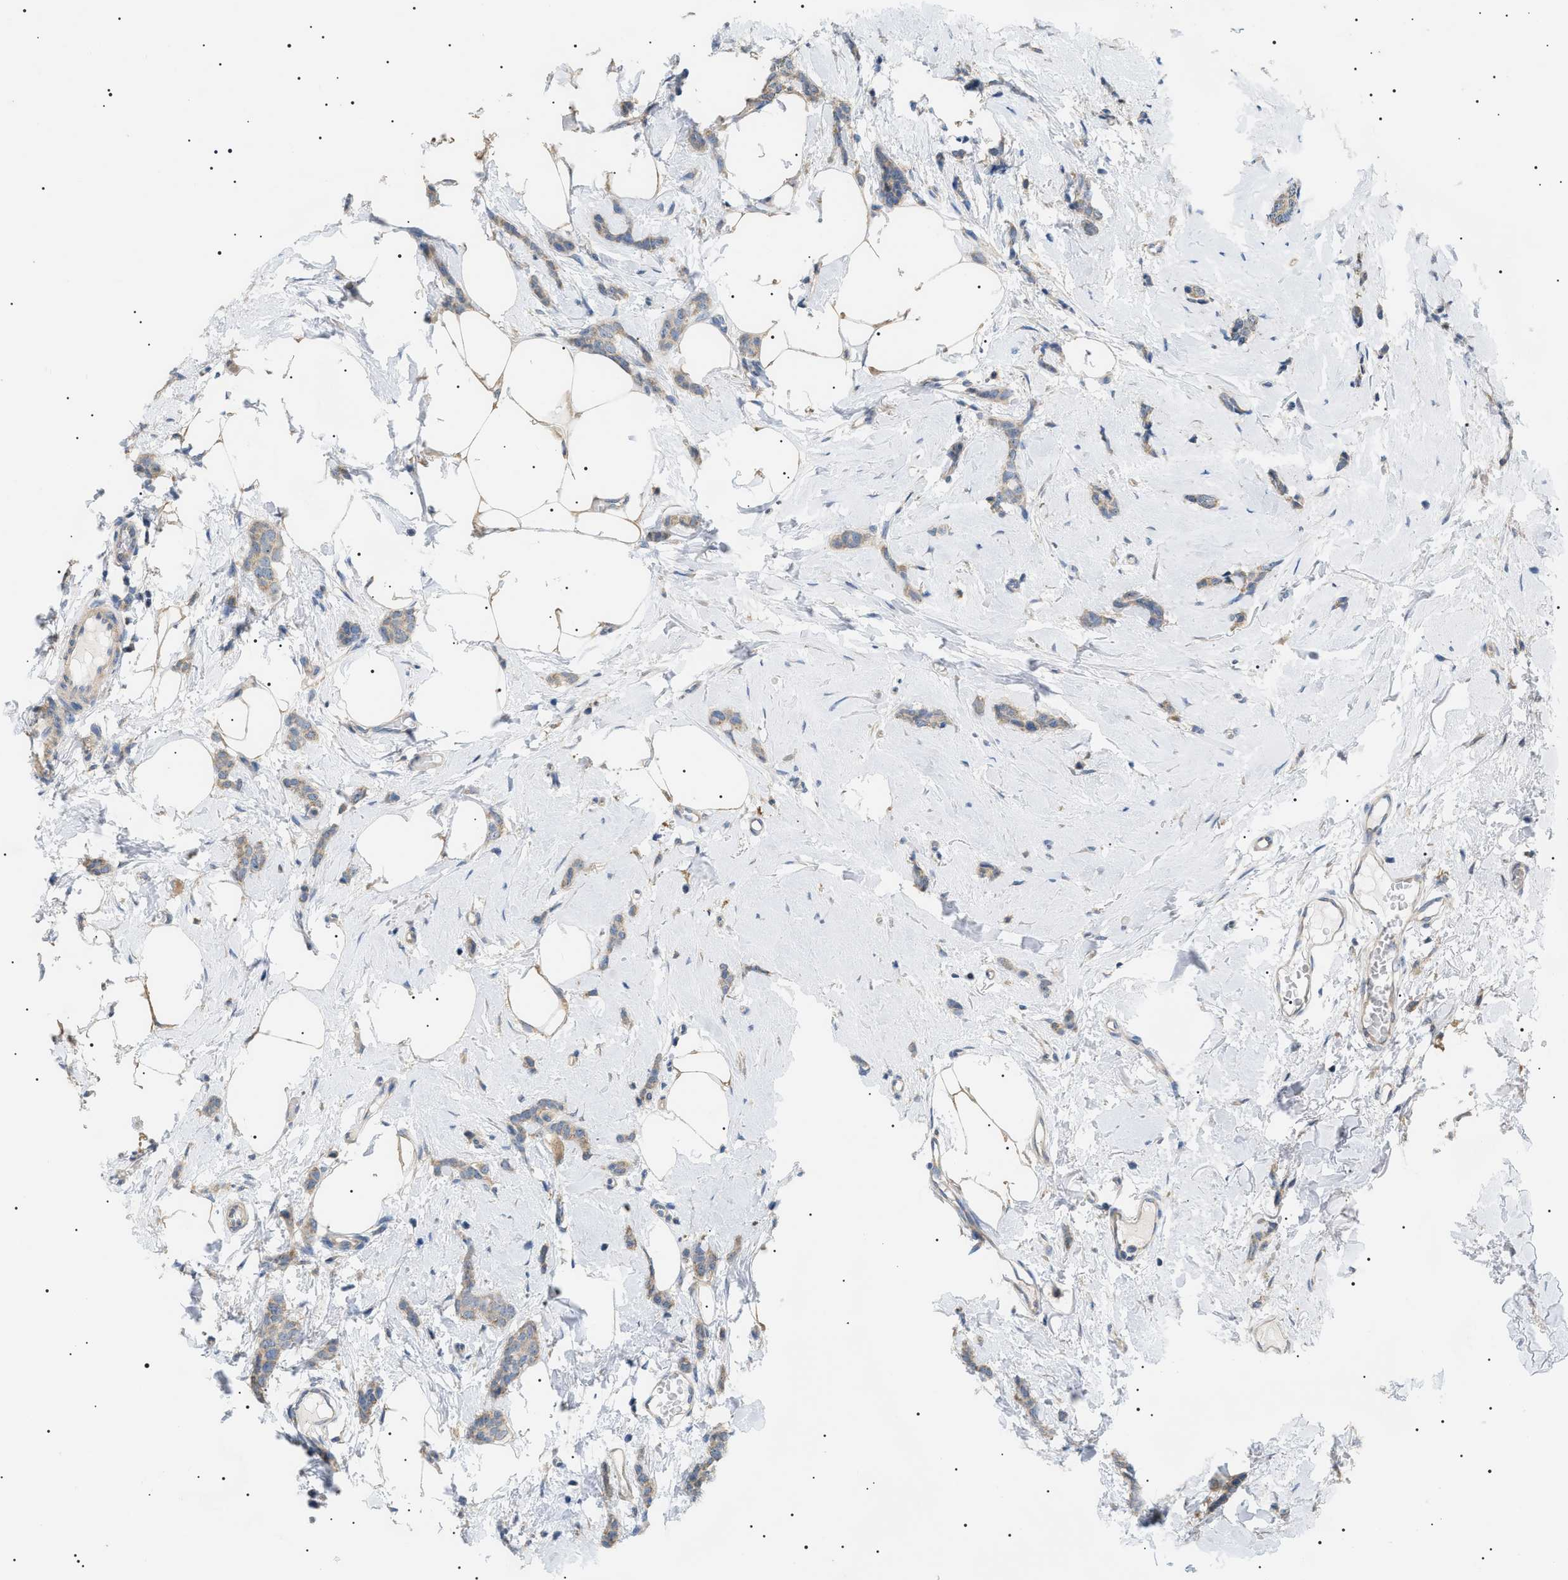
{"staining": {"intensity": "weak", "quantity": ">75%", "location": "cytoplasmic/membranous"}, "tissue": "breast cancer", "cell_type": "Tumor cells", "image_type": "cancer", "snomed": [{"axis": "morphology", "description": "Lobular carcinoma"}, {"axis": "topography", "description": "Skin"}, {"axis": "topography", "description": "Breast"}], "caption": "IHC histopathology image of neoplastic tissue: human lobular carcinoma (breast) stained using IHC reveals low levels of weak protein expression localized specifically in the cytoplasmic/membranous of tumor cells, appearing as a cytoplasmic/membranous brown color.", "gene": "IRS2", "patient": {"sex": "female", "age": 46}}